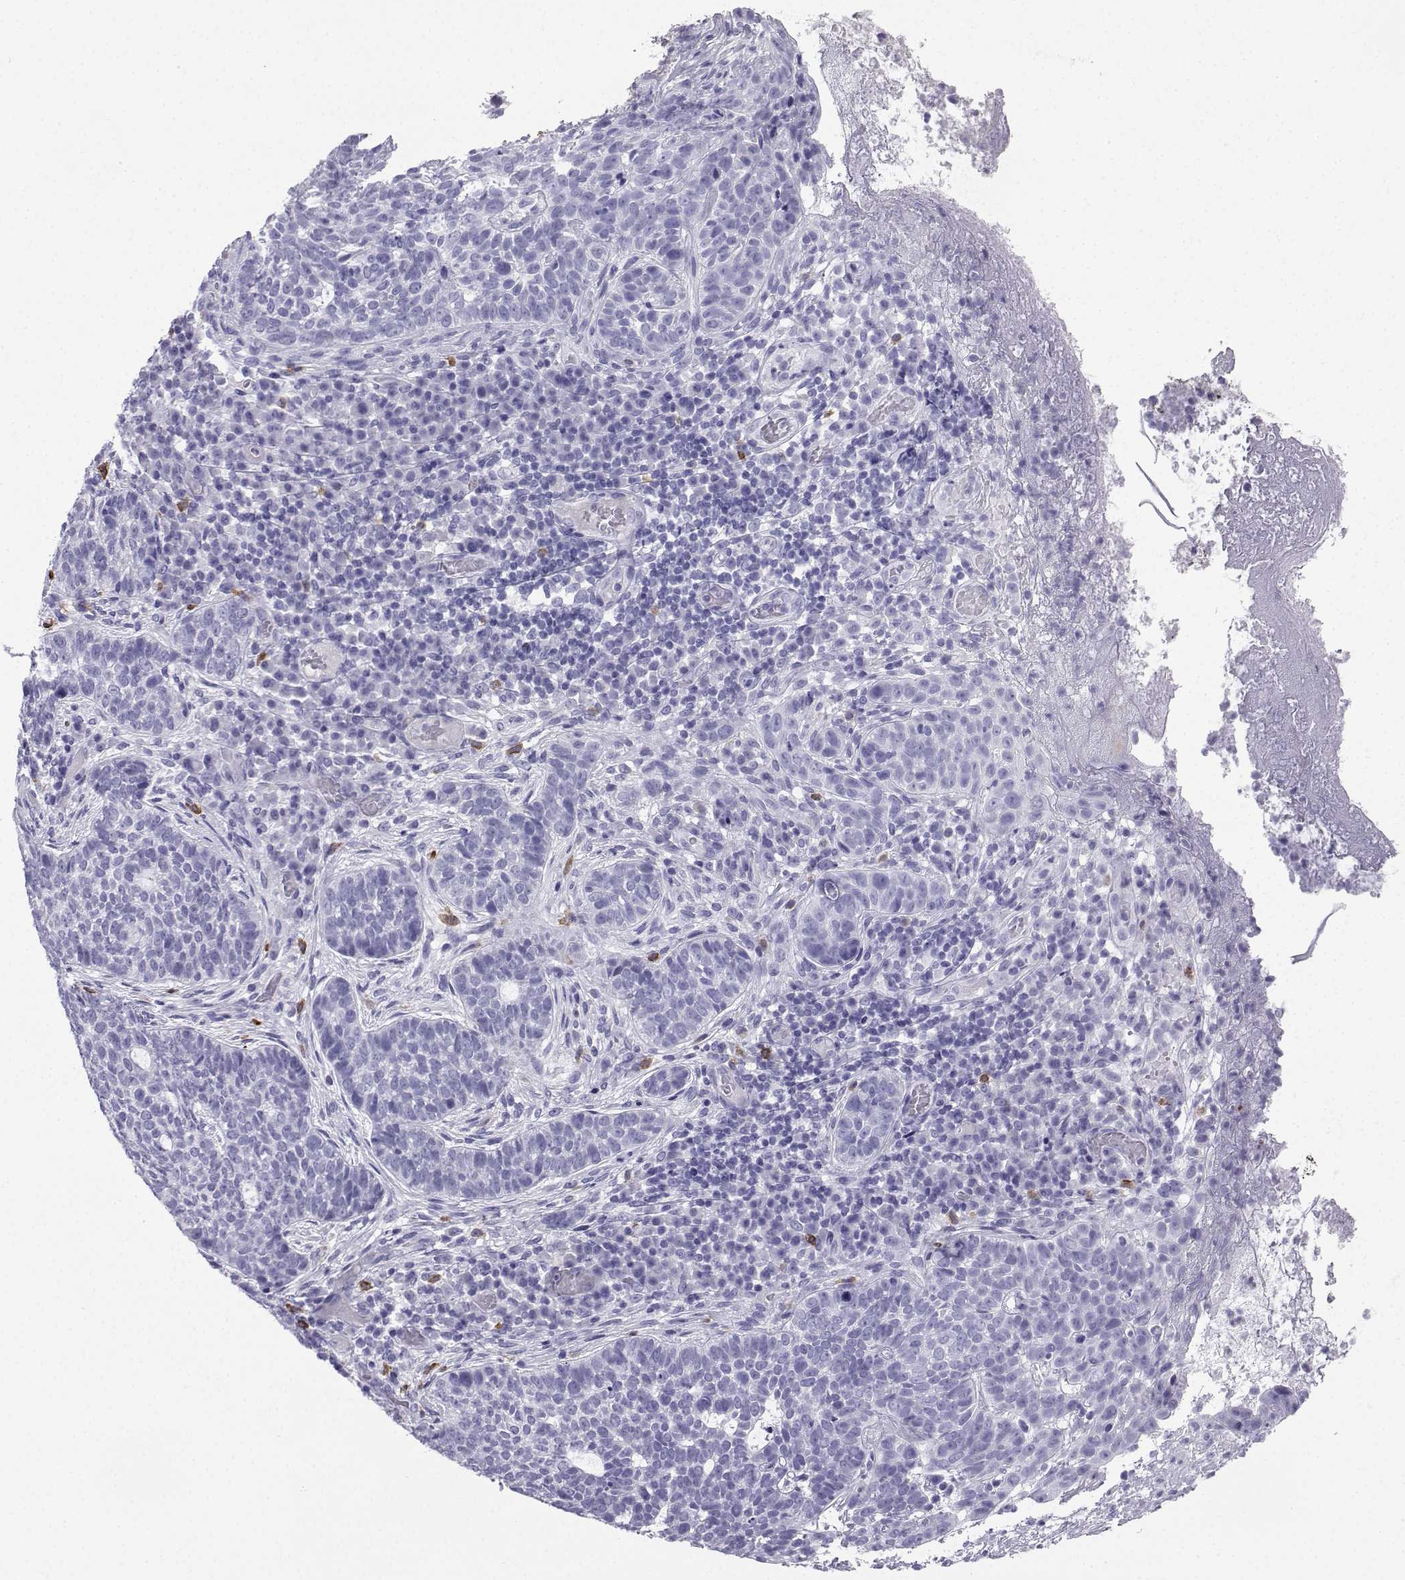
{"staining": {"intensity": "negative", "quantity": "none", "location": "none"}, "tissue": "skin cancer", "cell_type": "Tumor cells", "image_type": "cancer", "snomed": [{"axis": "morphology", "description": "Basal cell carcinoma"}, {"axis": "topography", "description": "Skin"}], "caption": "High magnification brightfield microscopy of skin cancer (basal cell carcinoma) stained with DAB (3,3'-diaminobenzidine) (brown) and counterstained with hematoxylin (blue): tumor cells show no significant positivity.", "gene": "SLC18A2", "patient": {"sex": "female", "age": 69}}